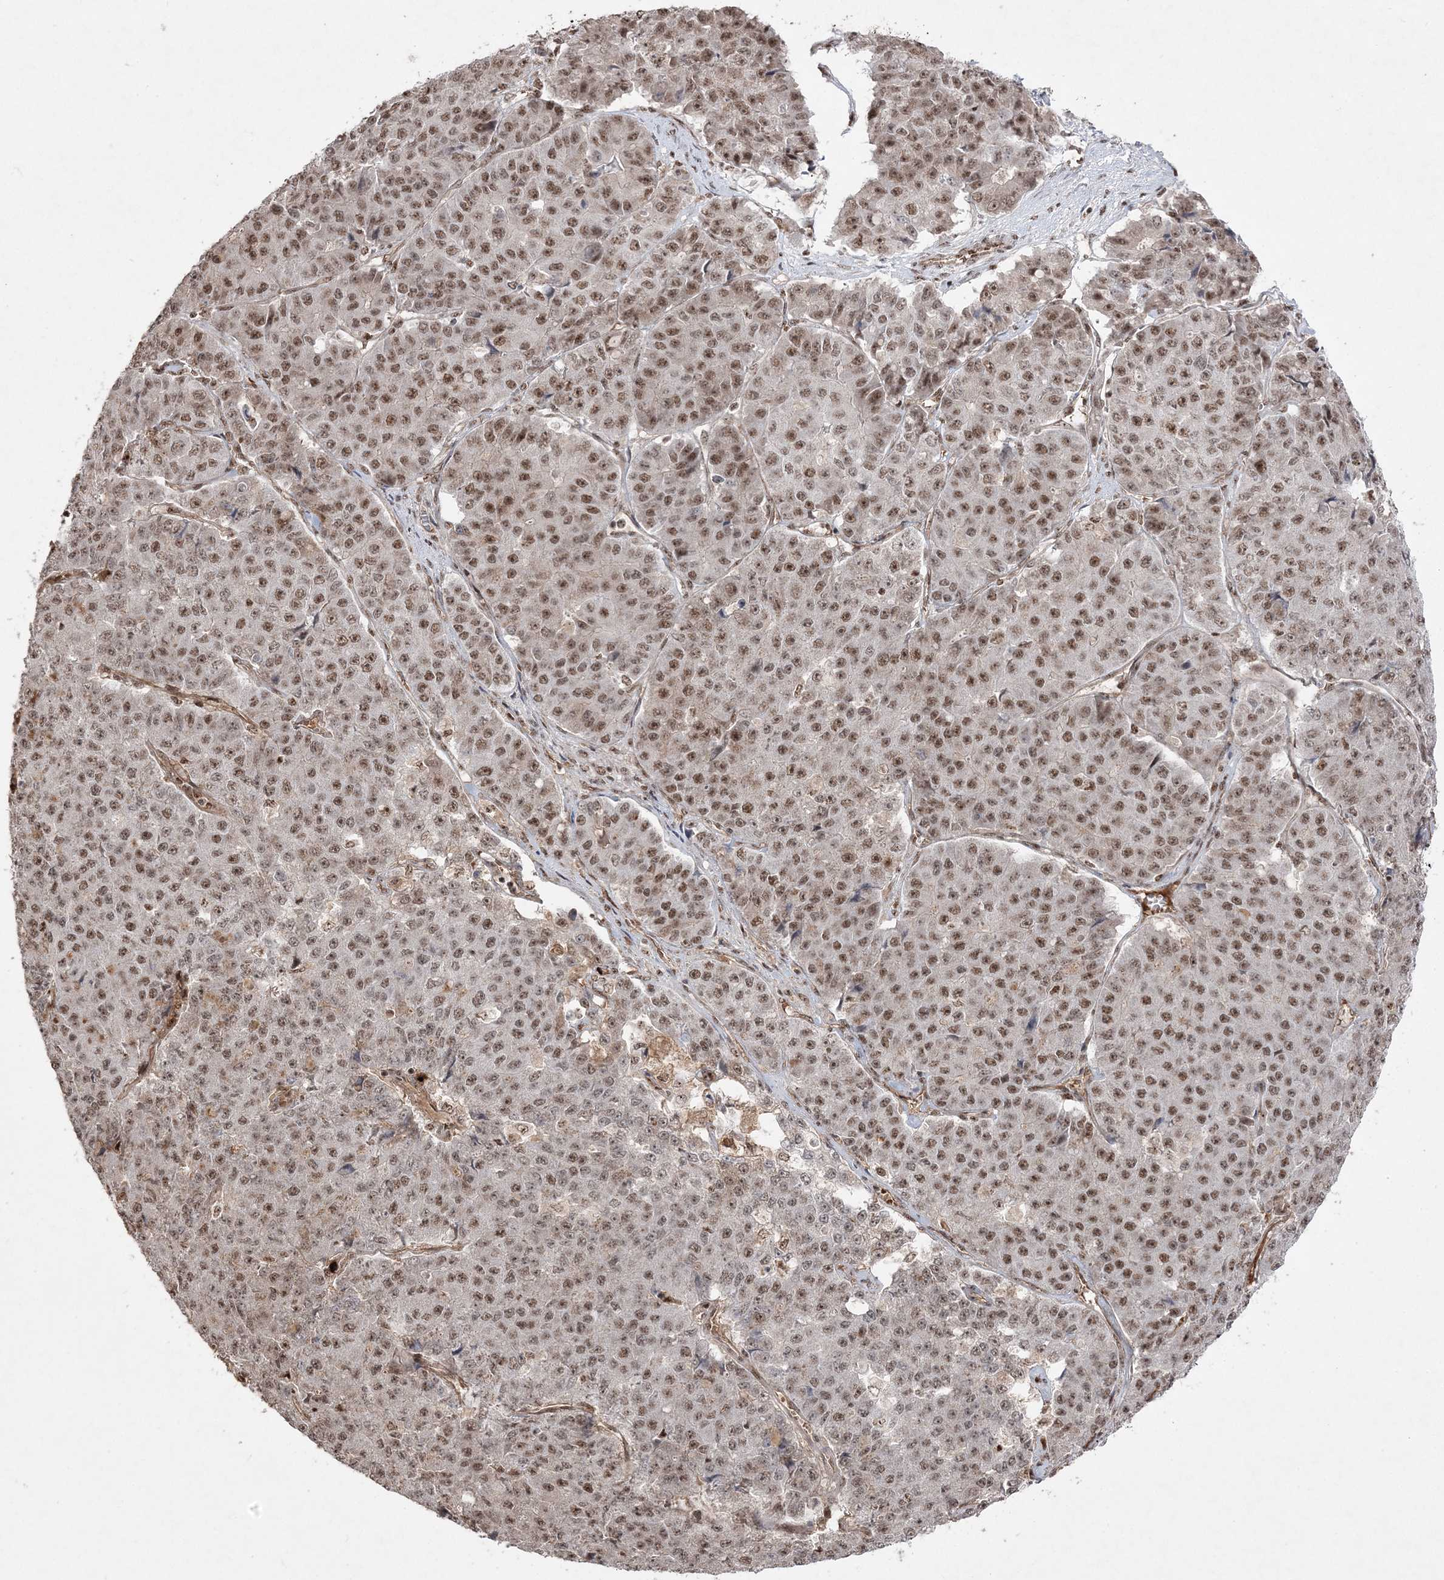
{"staining": {"intensity": "moderate", "quantity": ">75%", "location": "nuclear"}, "tissue": "pancreatic cancer", "cell_type": "Tumor cells", "image_type": "cancer", "snomed": [{"axis": "morphology", "description": "Adenocarcinoma, NOS"}, {"axis": "topography", "description": "Pancreas"}], "caption": "Pancreatic cancer (adenocarcinoma) stained with DAB (3,3'-diaminobenzidine) immunohistochemistry (IHC) displays medium levels of moderate nuclear staining in about >75% of tumor cells.", "gene": "RBM17", "patient": {"sex": "male", "age": 50}}